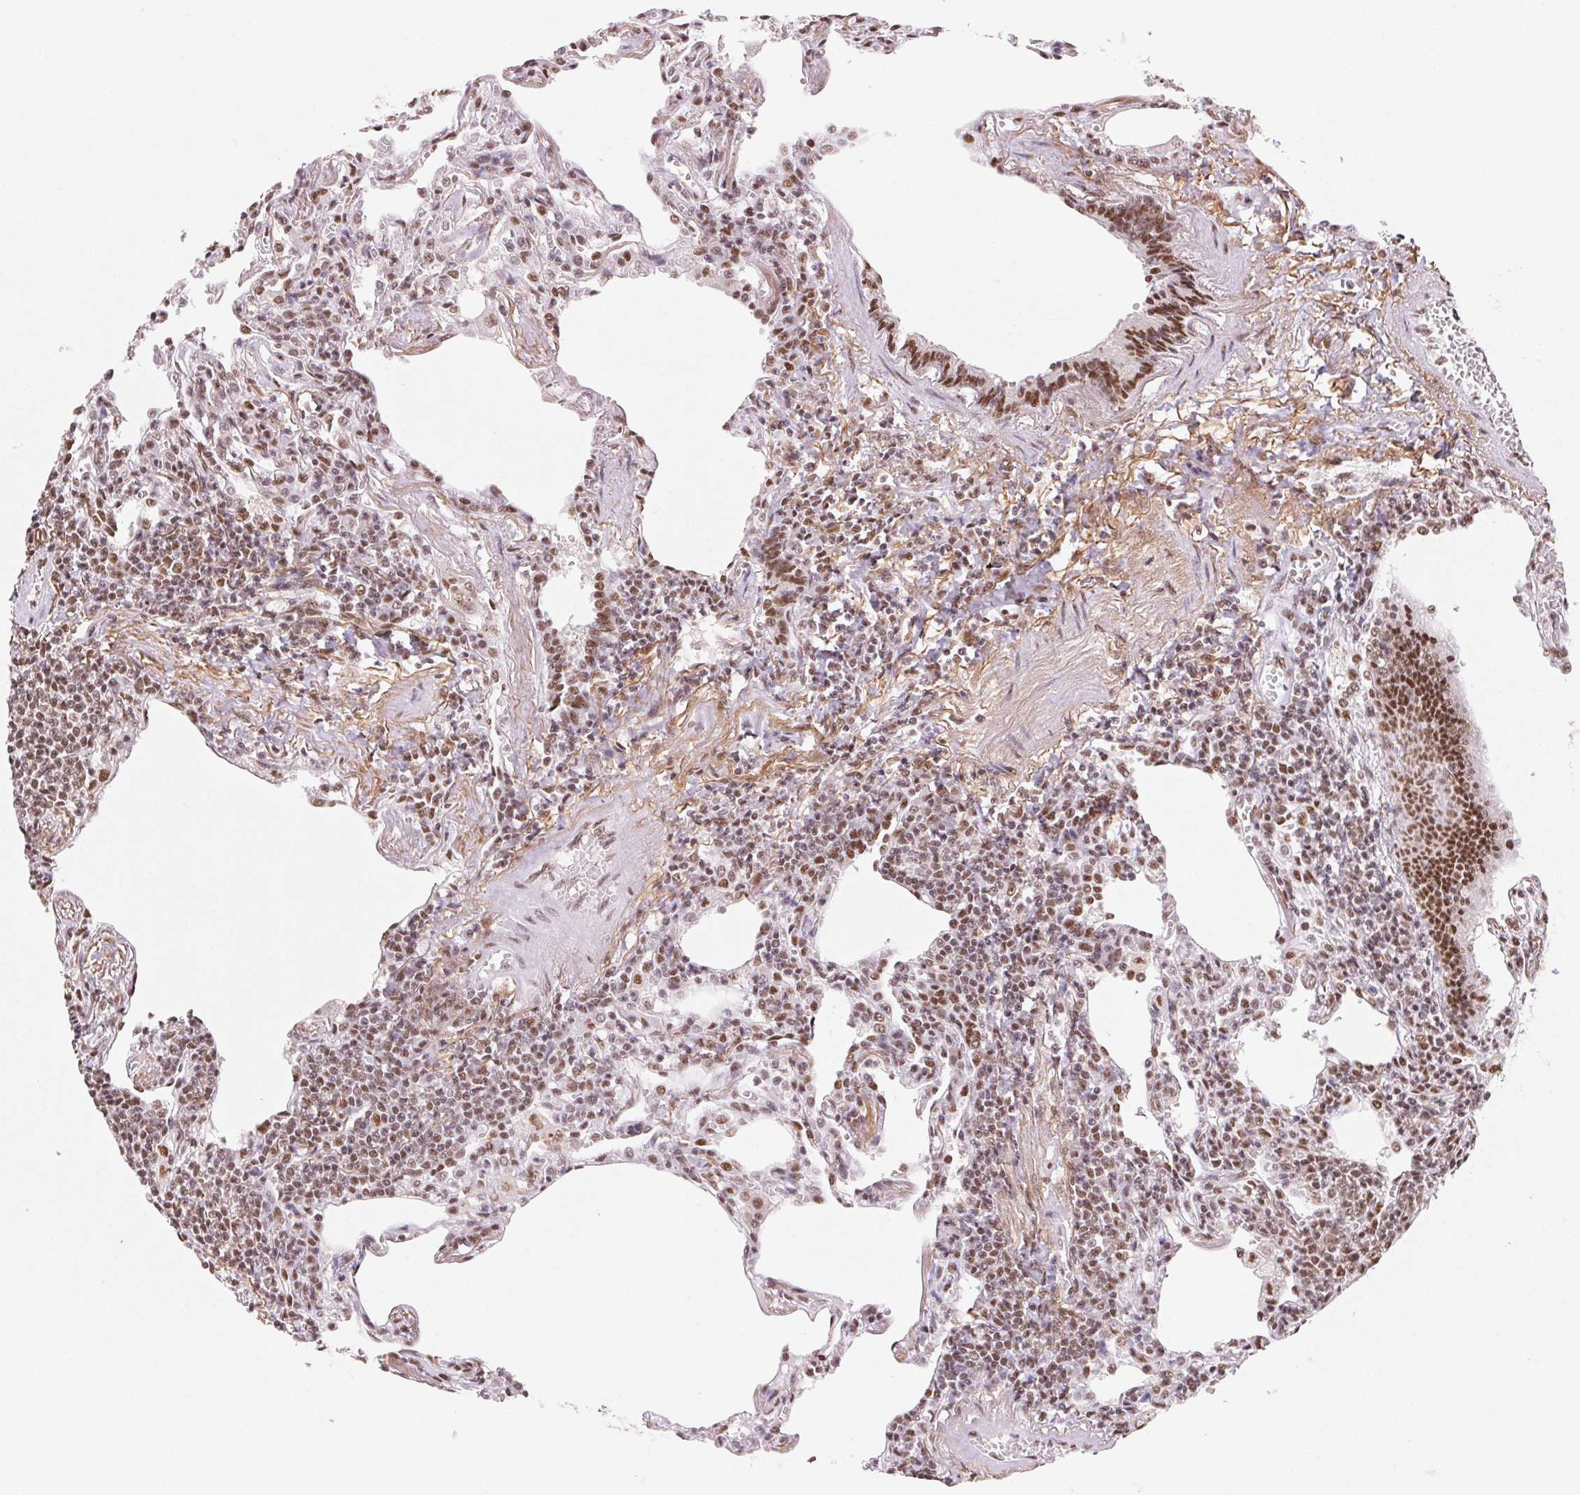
{"staining": {"intensity": "moderate", "quantity": "25%-75%", "location": "nuclear"}, "tissue": "lymphoma", "cell_type": "Tumor cells", "image_type": "cancer", "snomed": [{"axis": "morphology", "description": "Malignant lymphoma, non-Hodgkin's type, Low grade"}, {"axis": "topography", "description": "Lung"}], "caption": "Low-grade malignant lymphoma, non-Hodgkin's type tissue demonstrates moderate nuclear staining in approximately 25%-75% of tumor cells", "gene": "SNRPG", "patient": {"sex": "female", "age": 71}}